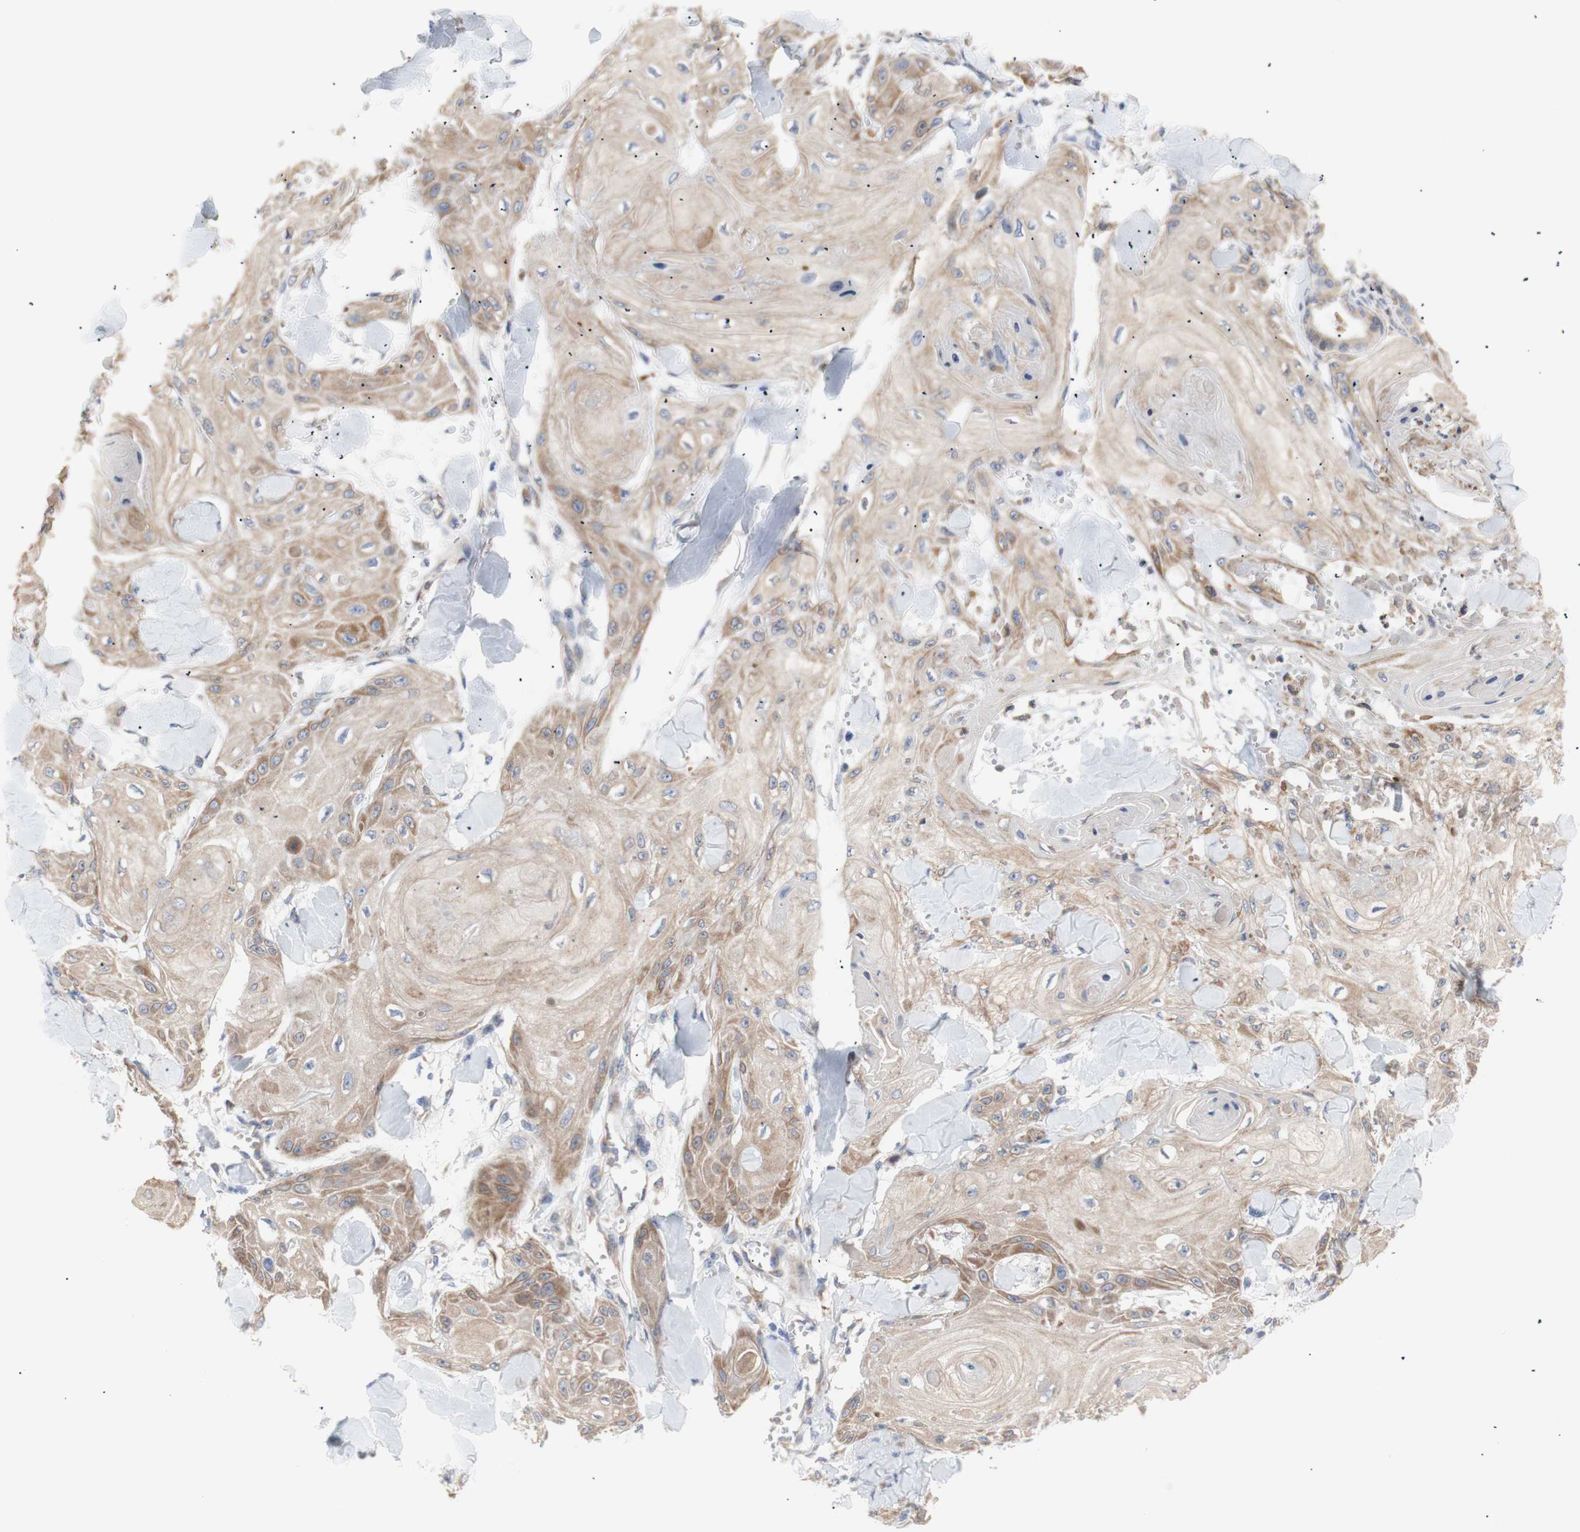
{"staining": {"intensity": "moderate", "quantity": ">75%", "location": "cytoplasmic/membranous"}, "tissue": "skin cancer", "cell_type": "Tumor cells", "image_type": "cancer", "snomed": [{"axis": "morphology", "description": "Squamous cell carcinoma, NOS"}, {"axis": "topography", "description": "Skin"}], "caption": "Protein expression analysis of human squamous cell carcinoma (skin) reveals moderate cytoplasmic/membranous expression in about >75% of tumor cells. The protein is stained brown, and the nuclei are stained in blue (DAB IHC with brightfield microscopy, high magnification).", "gene": "ERLIN1", "patient": {"sex": "male", "age": 74}}